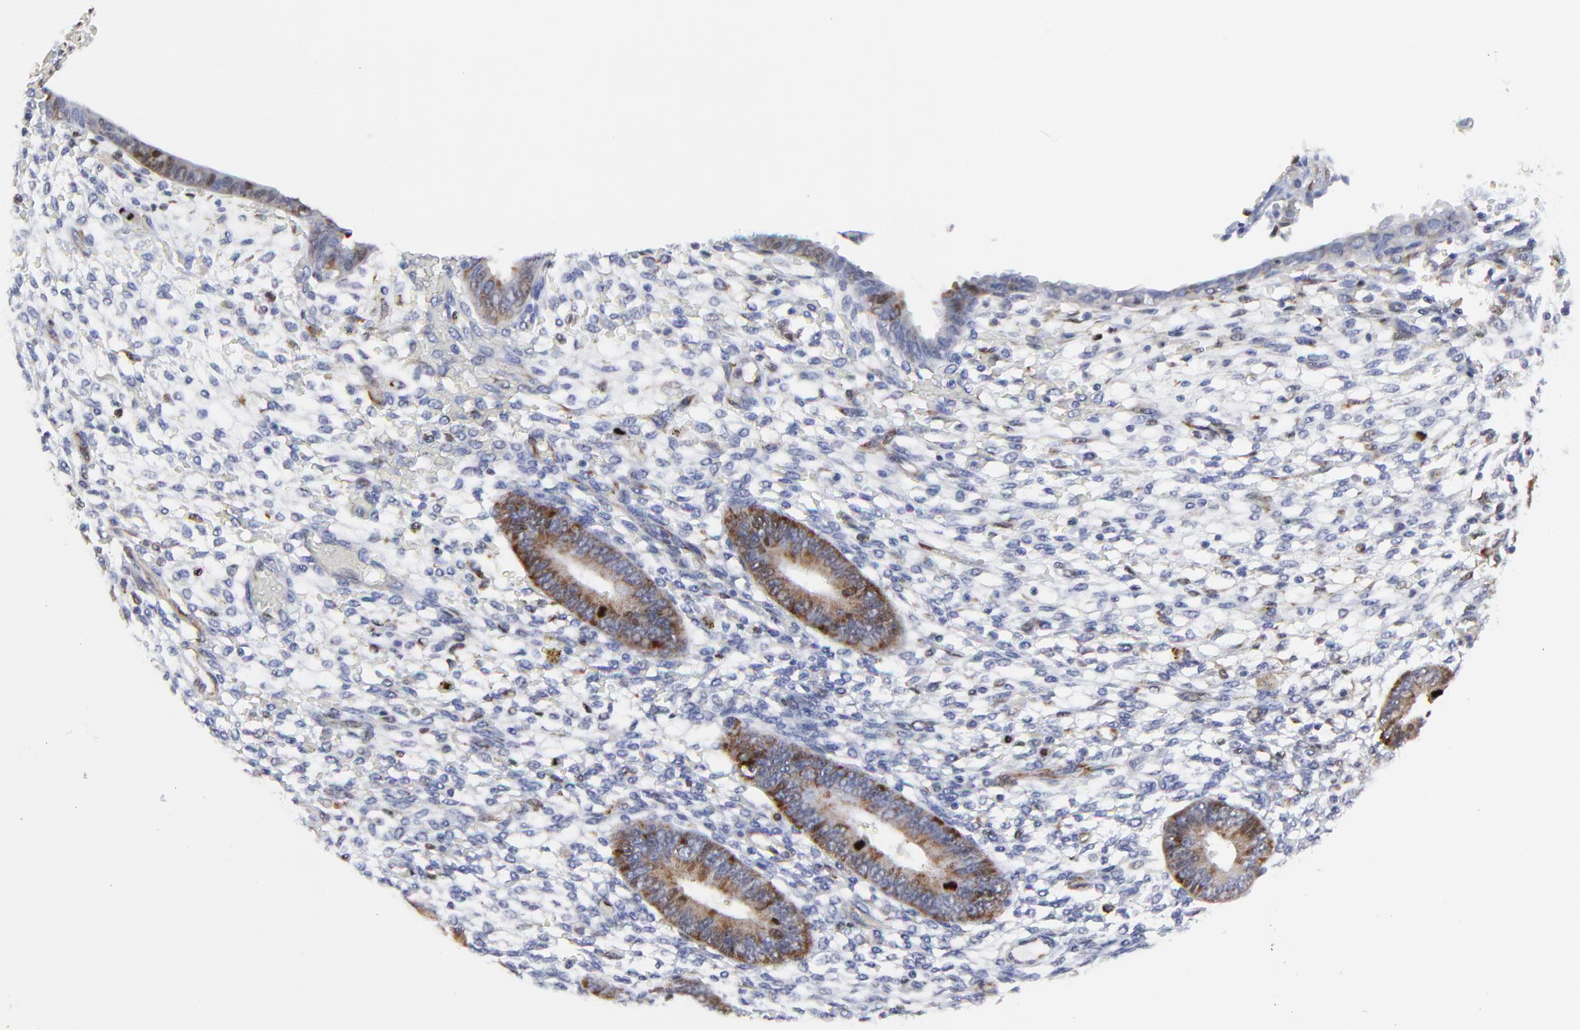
{"staining": {"intensity": "moderate", "quantity": "<25%", "location": "cytoplasmic/membranous"}, "tissue": "endometrium", "cell_type": "Cells in endometrial stroma", "image_type": "normal", "snomed": [{"axis": "morphology", "description": "Normal tissue, NOS"}, {"axis": "topography", "description": "Endometrium"}], "caption": "Moderate cytoplasmic/membranous expression for a protein is identified in about <25% of cells in endometrial stroma of normal endometrium using IHC.", "gene": "NCAPH", "patient": {"sex": "female", "age": 42}}